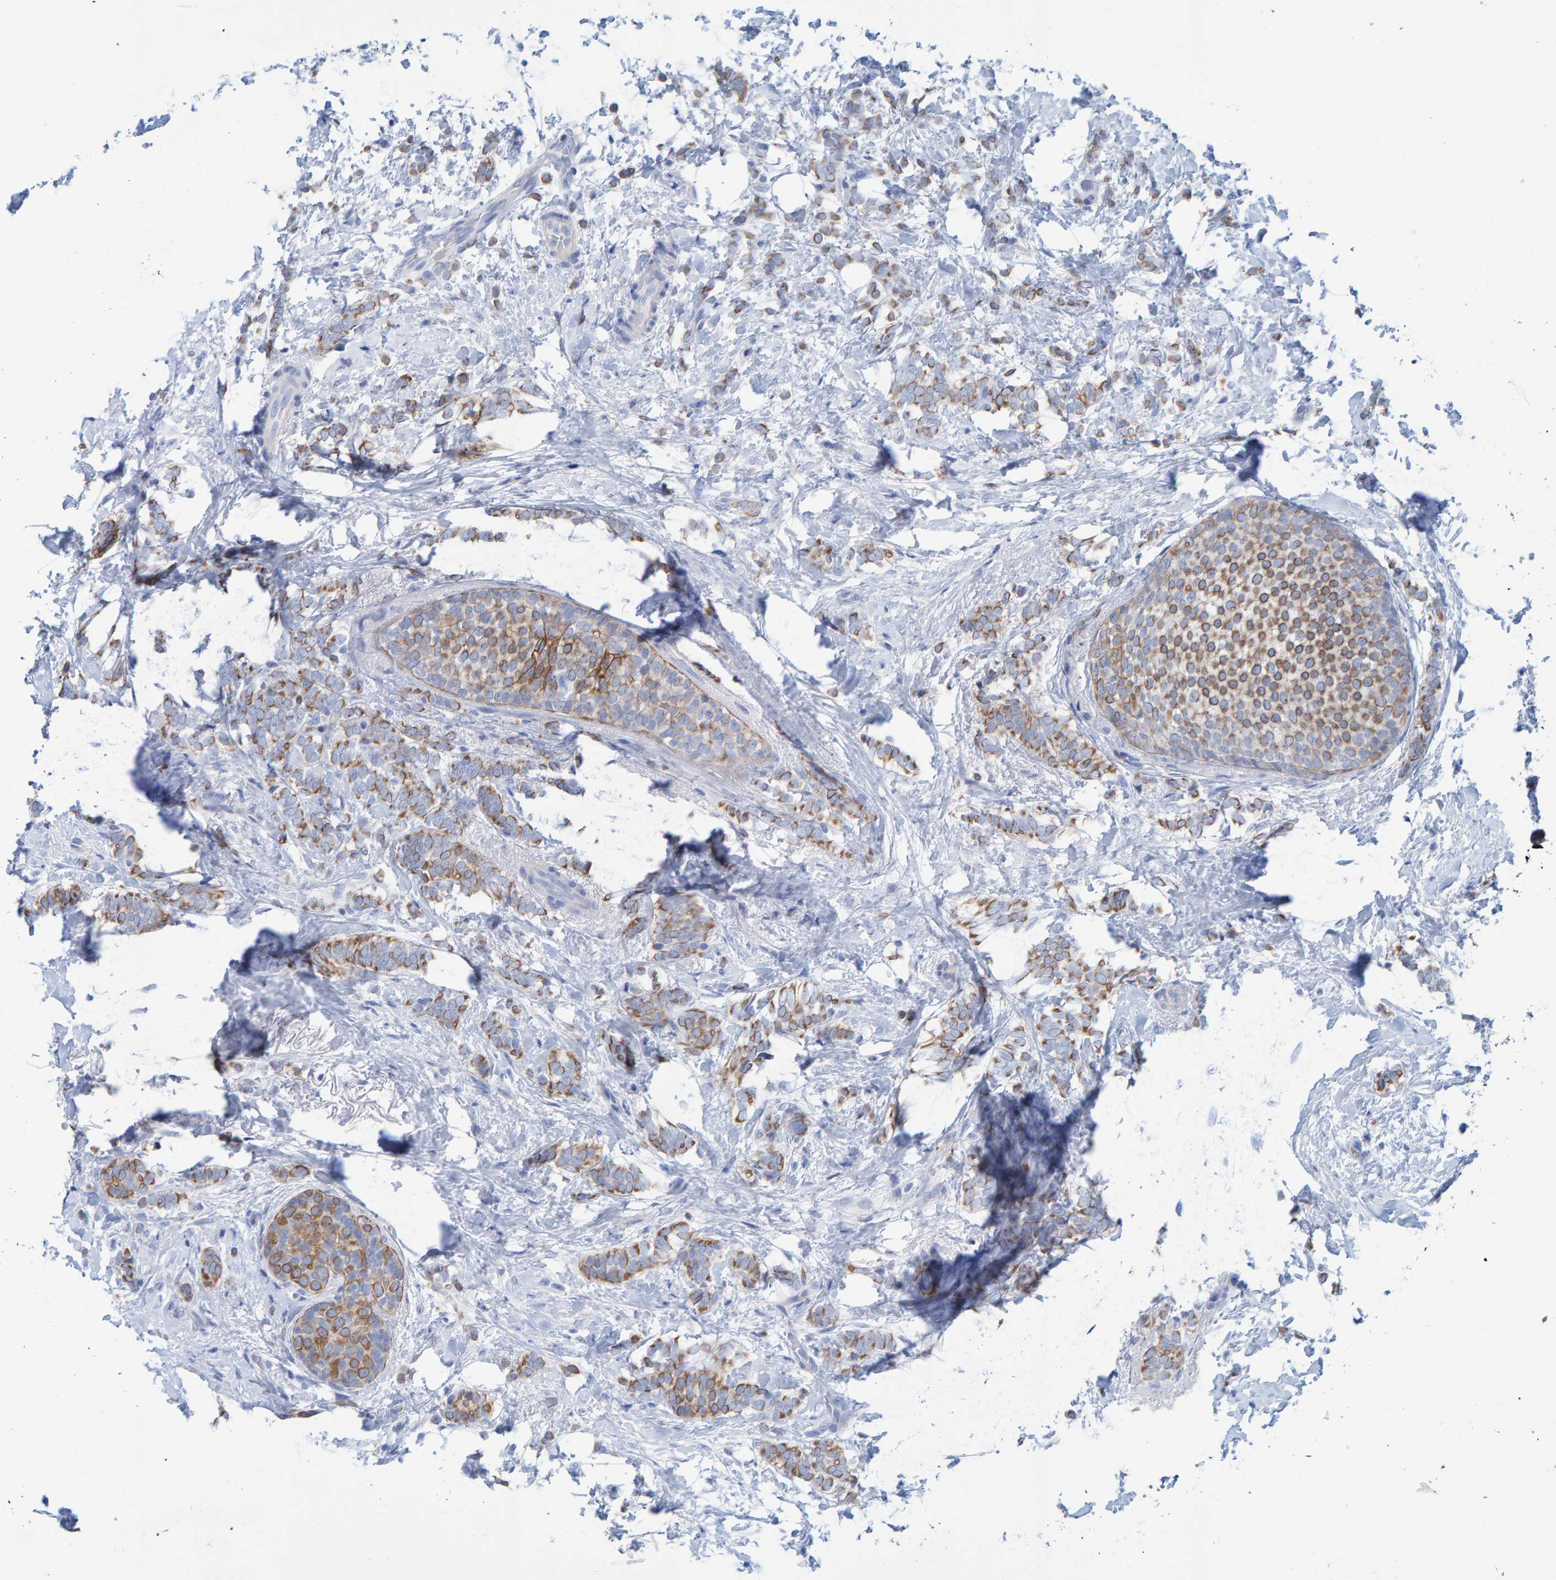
{"staining": {"intensity": "moderate", "quantity": "25%-75%", "location": "cytoplasmic/membranous"}, "tissue": "breast cancer", "cell_type": "Tumor cells", "image_type": "cancer", "snomed": [{"axis": "morphology", "description": "Lobular carcinoma"}, {"axis": "topography", "description": "Breast"}], "caption": "DAB (3,3'-diaminobenzidine) immunohistochemical staining of human breast lobular carcinoma demonstrates moderate cytoplasmic/membranous protein staining in about 25%-75% of tumor cells.", "gene": "JAKMIP3", "patient": {"sex": "female", "age": 50}}